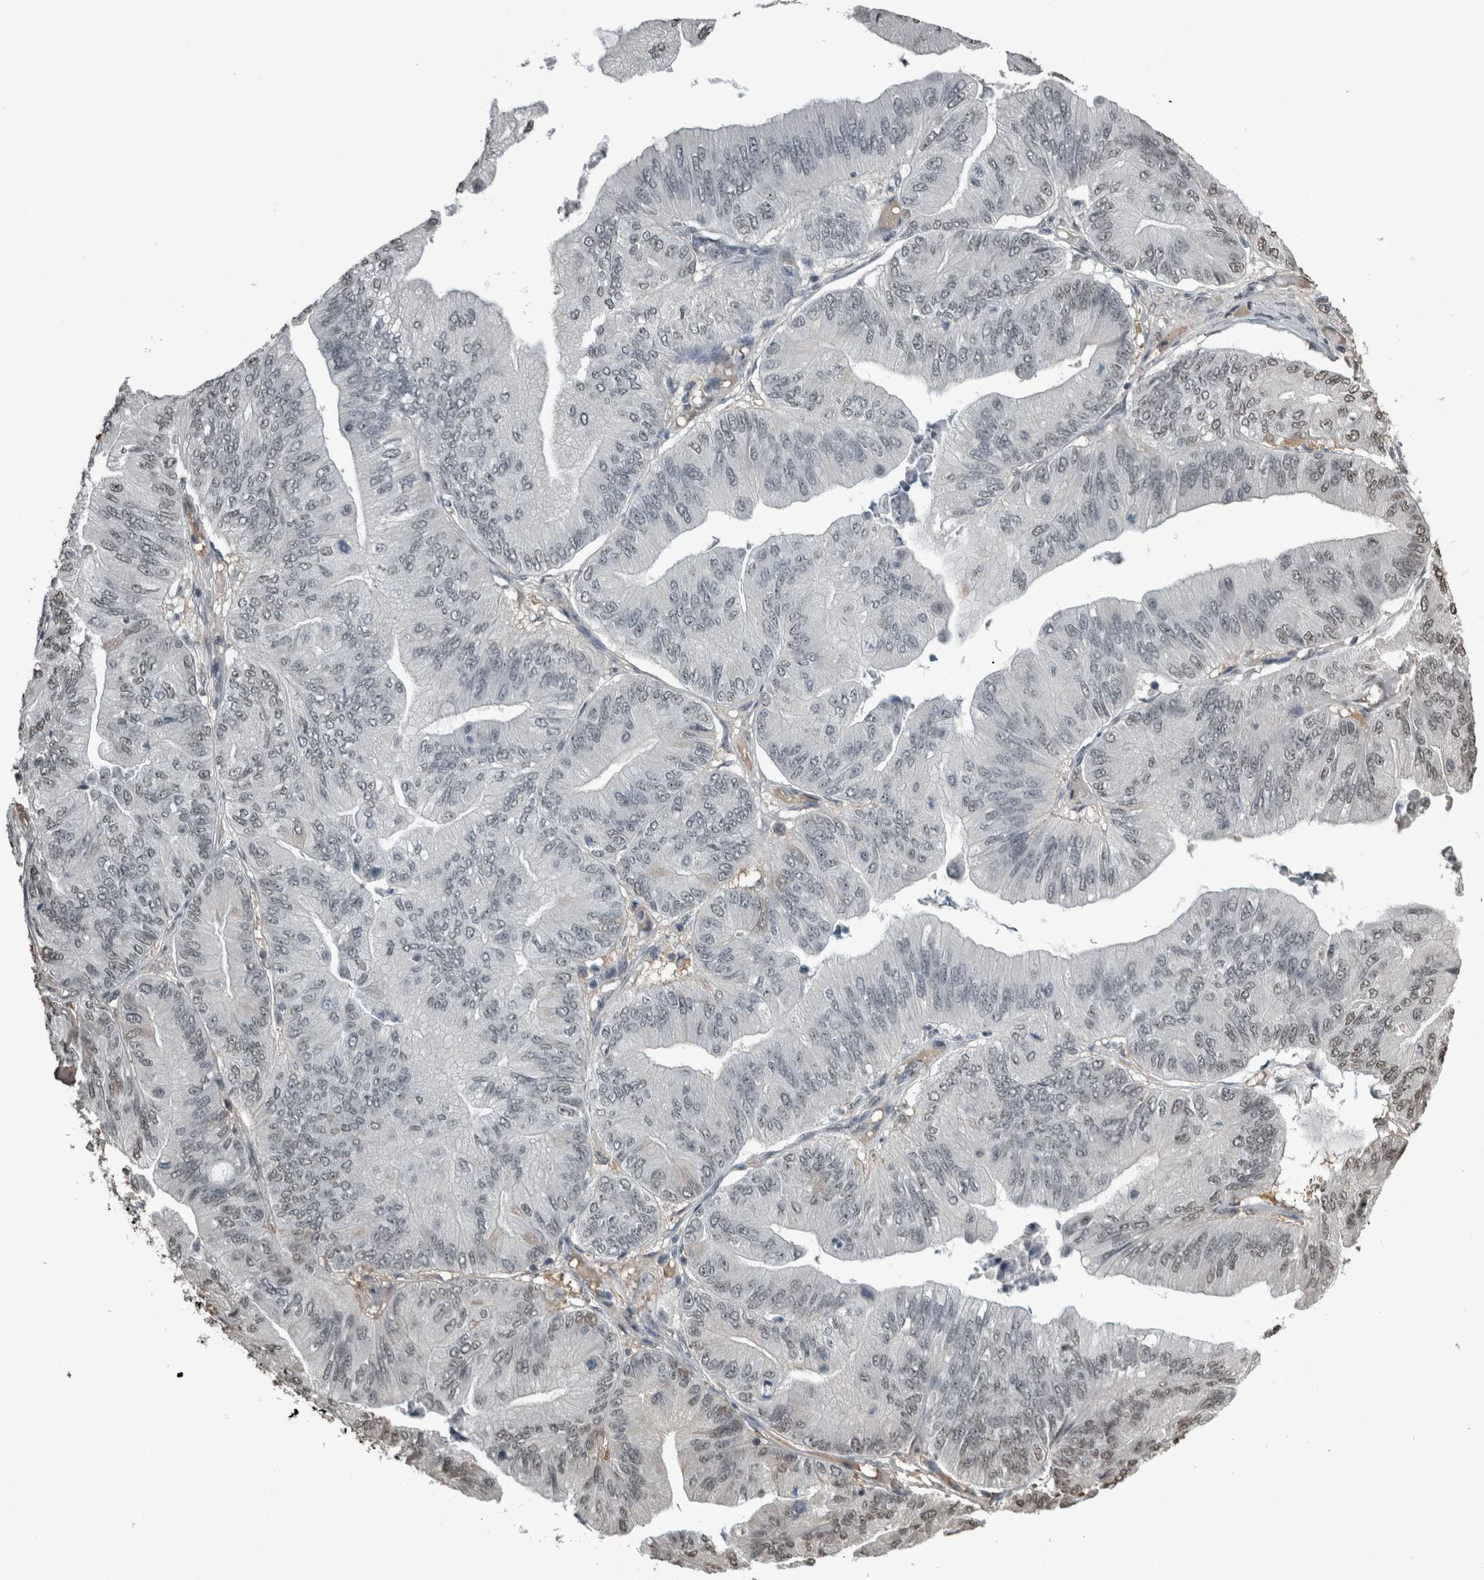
{"staining": {"intensity": "weak", "quantity": "<25%", "location": "nuclear"}, "tissue": "ovarian cancer", "cell_type": "Tumor cells", "image_type": "cancer", "snomed": [{"axis": "morphology", "description": "Cystadenocarcinoma, mucinous, NOS"}, {"axis": "topography", "description": "Ovary"}], "caption": "IHC of human ovarian cancer (mucinous cystadenocarcinoma) exhibits no positivity in tumor cells.", "gene": "TGS1", "patient": {"sex": "female", "age": 61}}